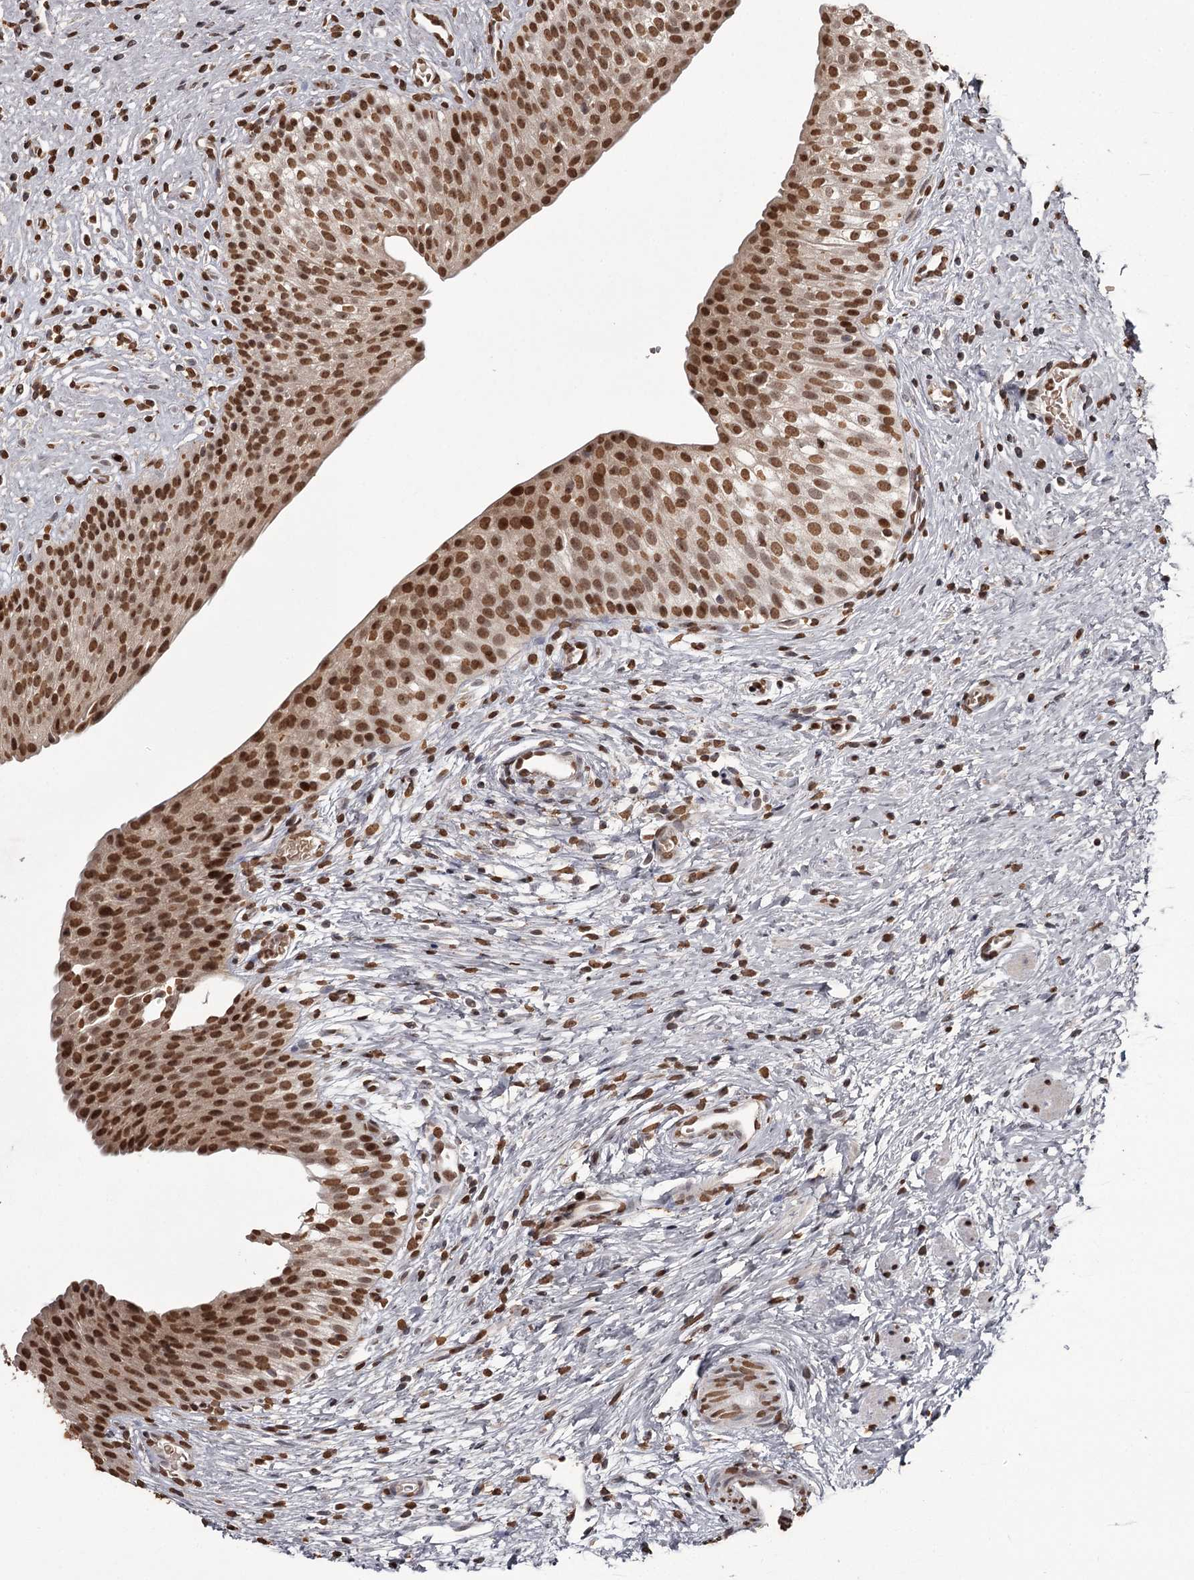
{"staining": {"intensity": "strong", "quantity": ">75%", "location": "nuclear"}, "tissue": "urinary bladder", "cell_type": "Urothelial cells", "image_type": "normal", "snomed": [{"axis": "morphology", "description": "Normal tissue, NOS"}, {"axis": "topography", "description": "Urinary bladder"}], "caption": "Immunohistochemistry (IHC) micrograph of unremarkable urinary bladder: human urinary bladder stained using immunohistochemistry (IHC) demonstrates high levels of strong protein expression localized specifically in the nuclear of urothelial cells, appearing as a nuclear brown color.", "gene": "THYN1", "patient": {"sex": "male", "age": 1}}